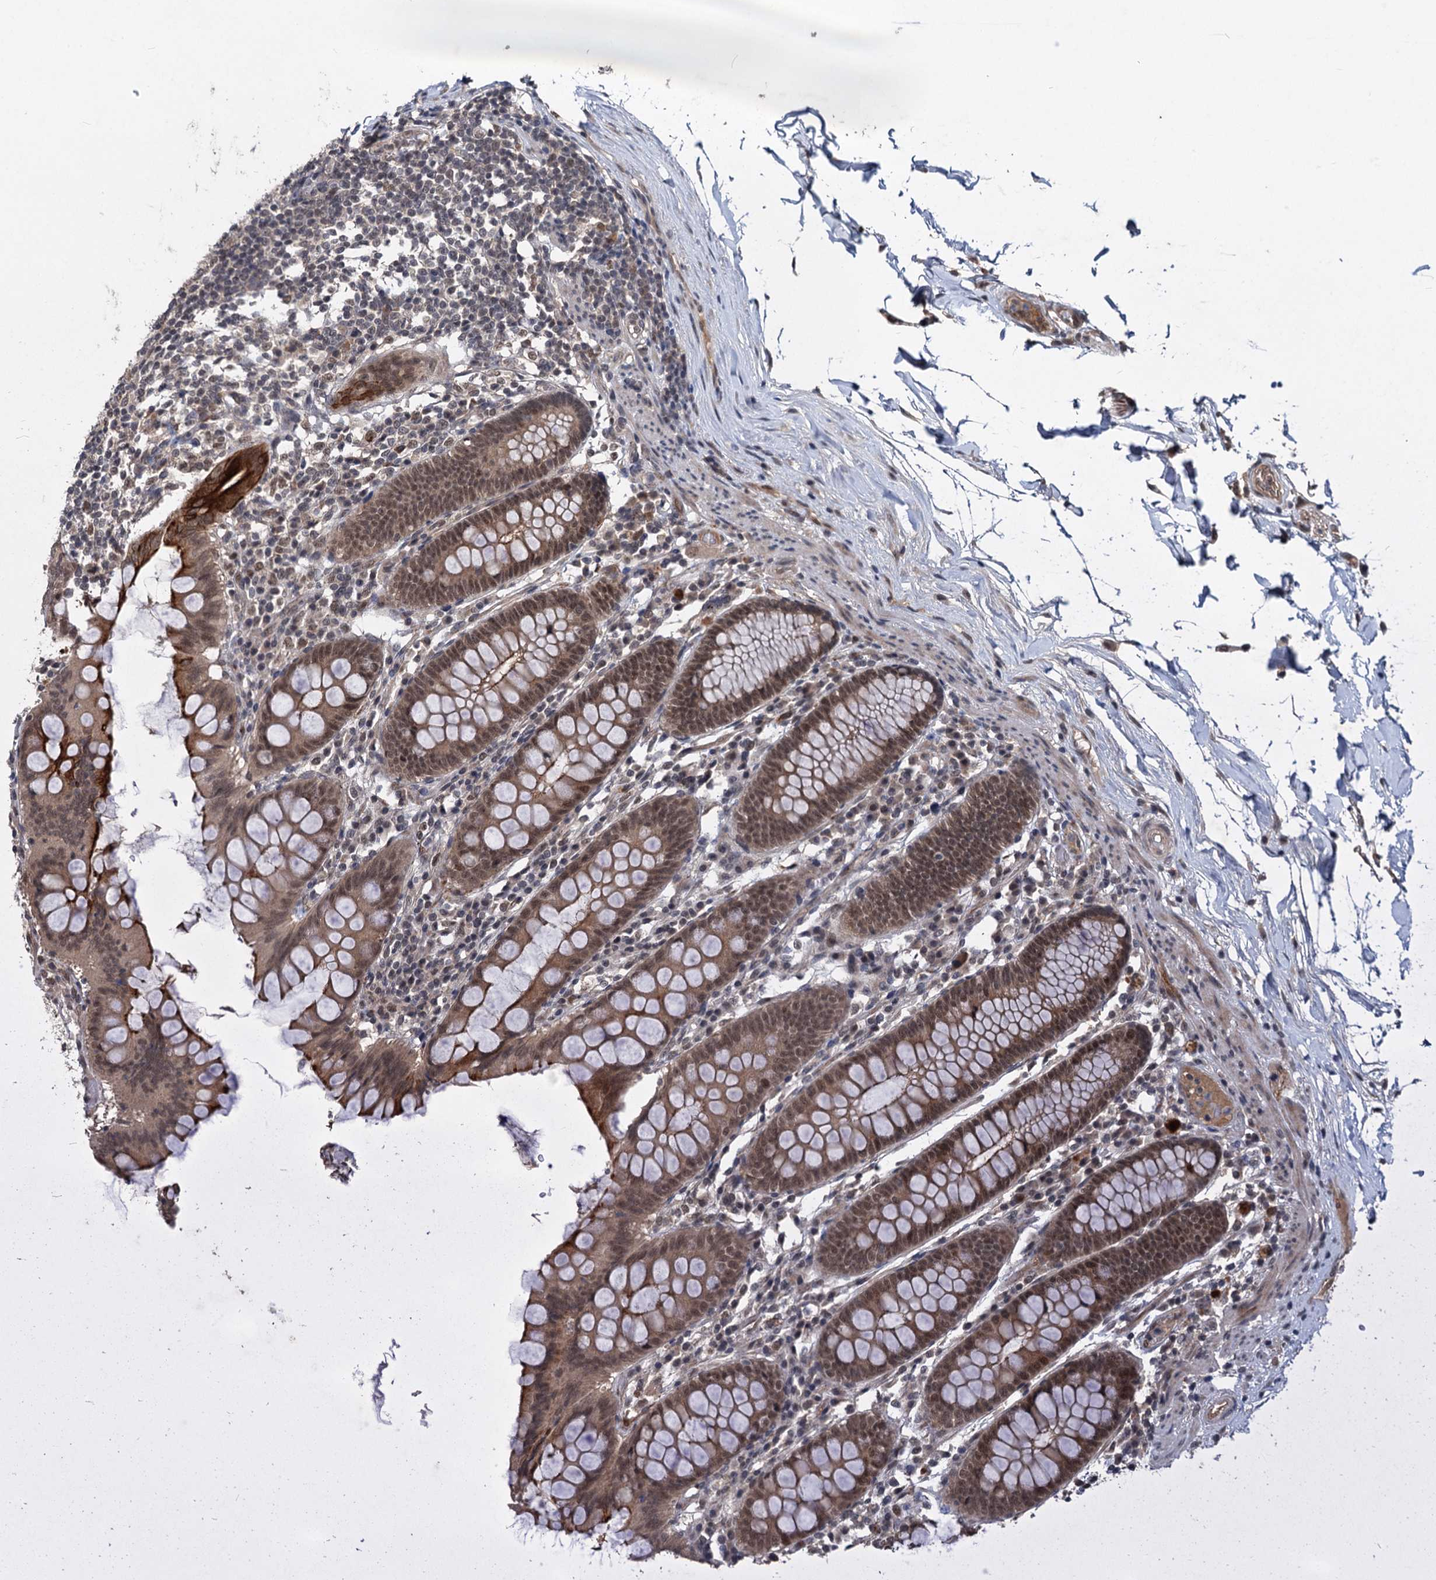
{"staining": {"intensity": "moderate", "quantity": ">75%", "location": "nuclear"}, "tissue": "colon", "cell_type": "Endothelial cells", "image_type": "normal", "snomed": [{"axis": "morphology", "description": "Normal tissue, NOS"}, {"axis": "topography", "description": "Colon"}], "caption": "Brown immunohistochemical staining in unremarkable colon exhibits moderate nuclear staining in about >75% of endothelial cells. (DAB = brown stain, brightfield microscopy at high magnification).", "gene": "RITA1", "patient": {"sex": "female", "age": 79}}